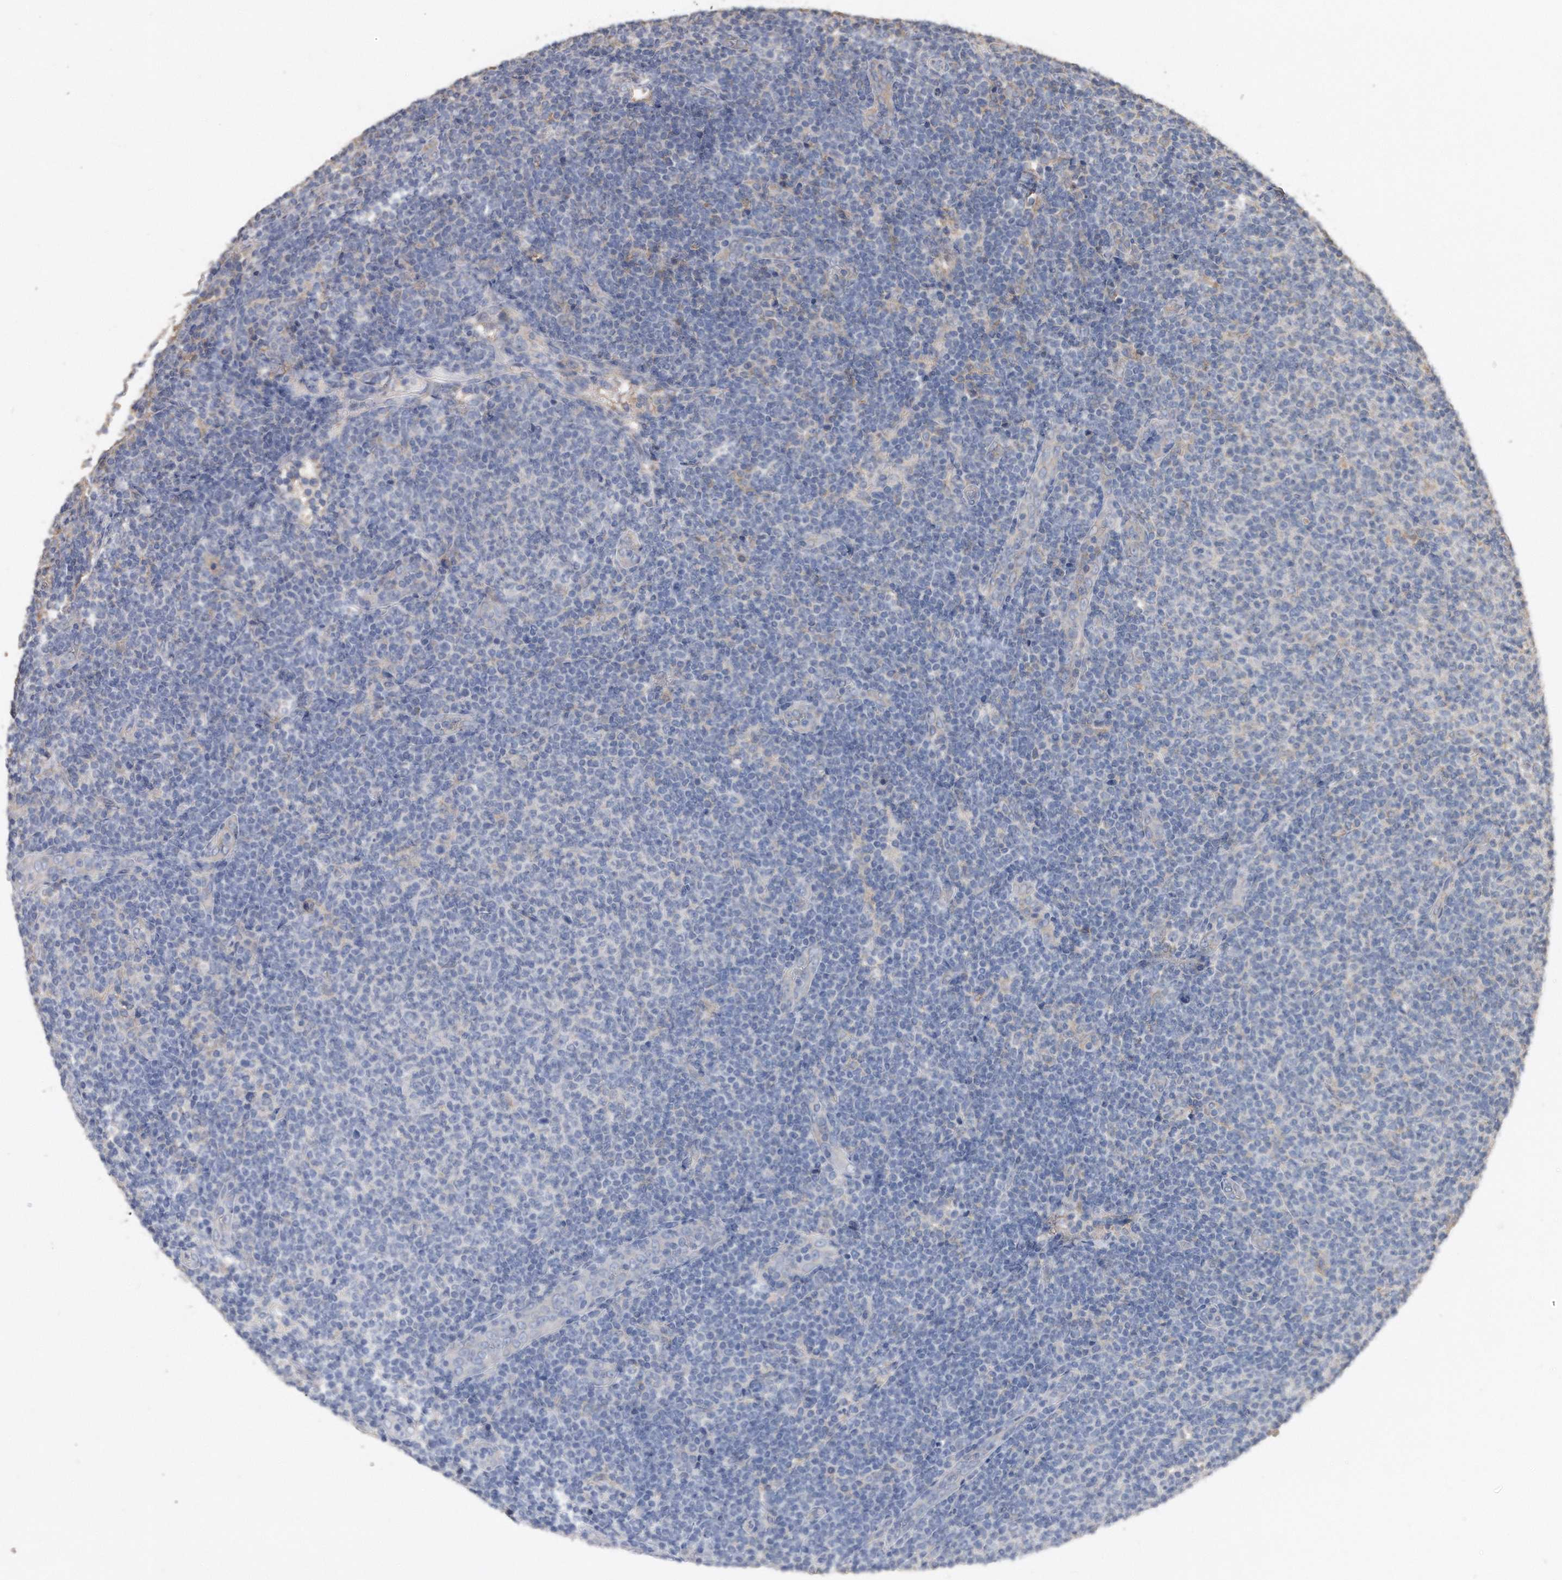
{"staining": {"intensity": "negative", "quantity": "none", "location": "none"}, "tissue": "lymphoma", "cell_type": "Tumor cells", "image_type": "cancer", "snomed": [{"axis": "morphology", "description": "Malignant lymphoma, non-Hodgkin's type, Low grade"}, {"axis": "topography", "description": "Lymph node"}], "caption": "Immunohistochemical staining of human lymphoma displays no significant expression in tumor cells. Nuclei are stained in blue.", "gene": "CDCP1", "patient": {"sex": "male", "age": 66}}